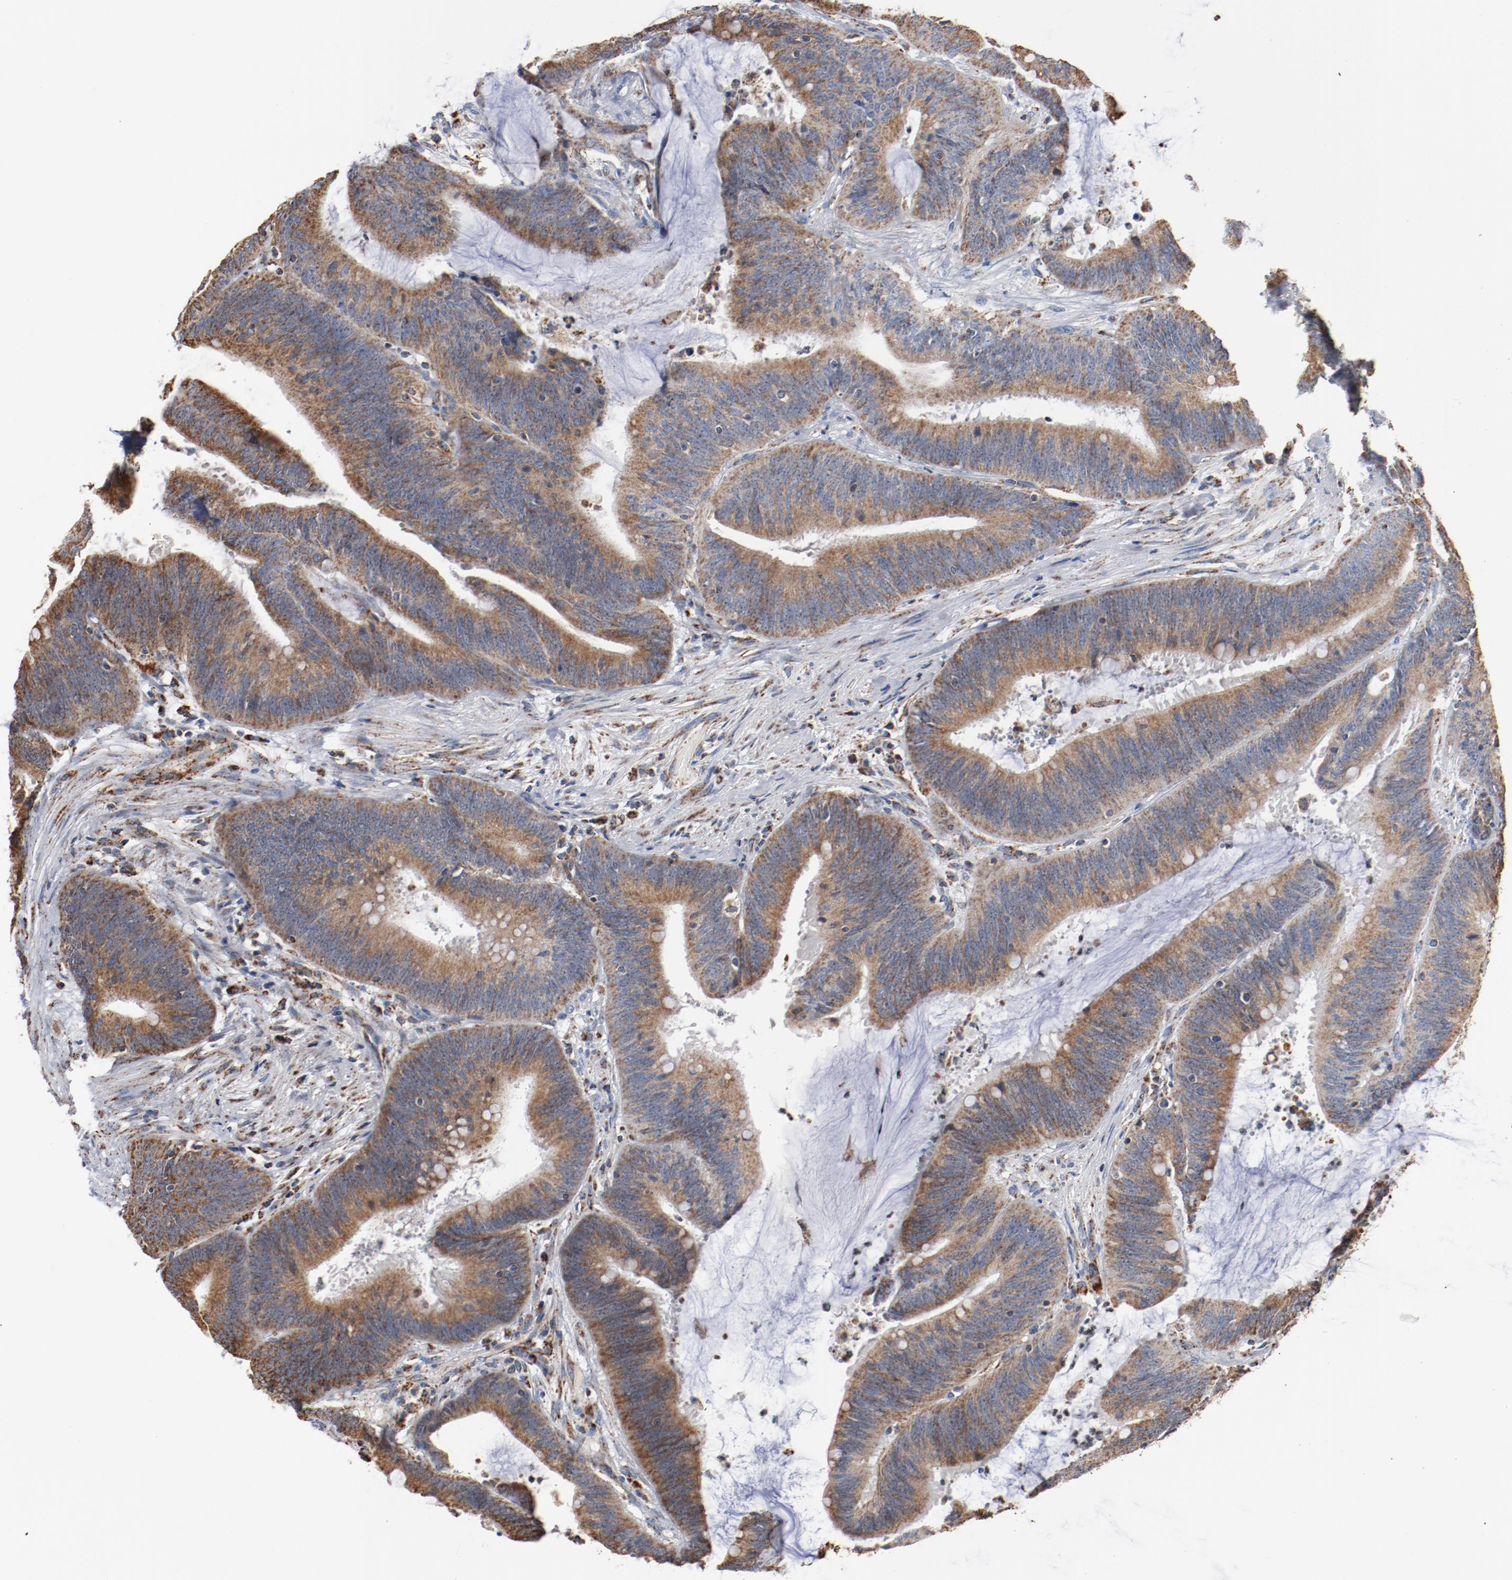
{"staining": {"intensity": "strong", "quantity": ">75%", "location": "cytoplasmic/membranous"}, "tissue": "colorectal cancer", "cell_type": "Tumor cells", "image_type": "cancer", "snomed": [{"axis": "morphology", "description": "Adenocarcinoma, NOS"}, {"axis": "topography", "description": "Rectum"}], "caption": "Immunohistochemistry (DAB) staining of human colorectal adenocarcinoma displays strong cytoplasmic/membranous protein positivity in approximately >75% of tumor cells. The staining was performed using DAB to visualize the protein expression in brown, while the nuclei were stained in blue with hematoxylin (Magnification: 20x).", "gene": "NDUFS4", "patient": {"sex": "female", "age": 66}}